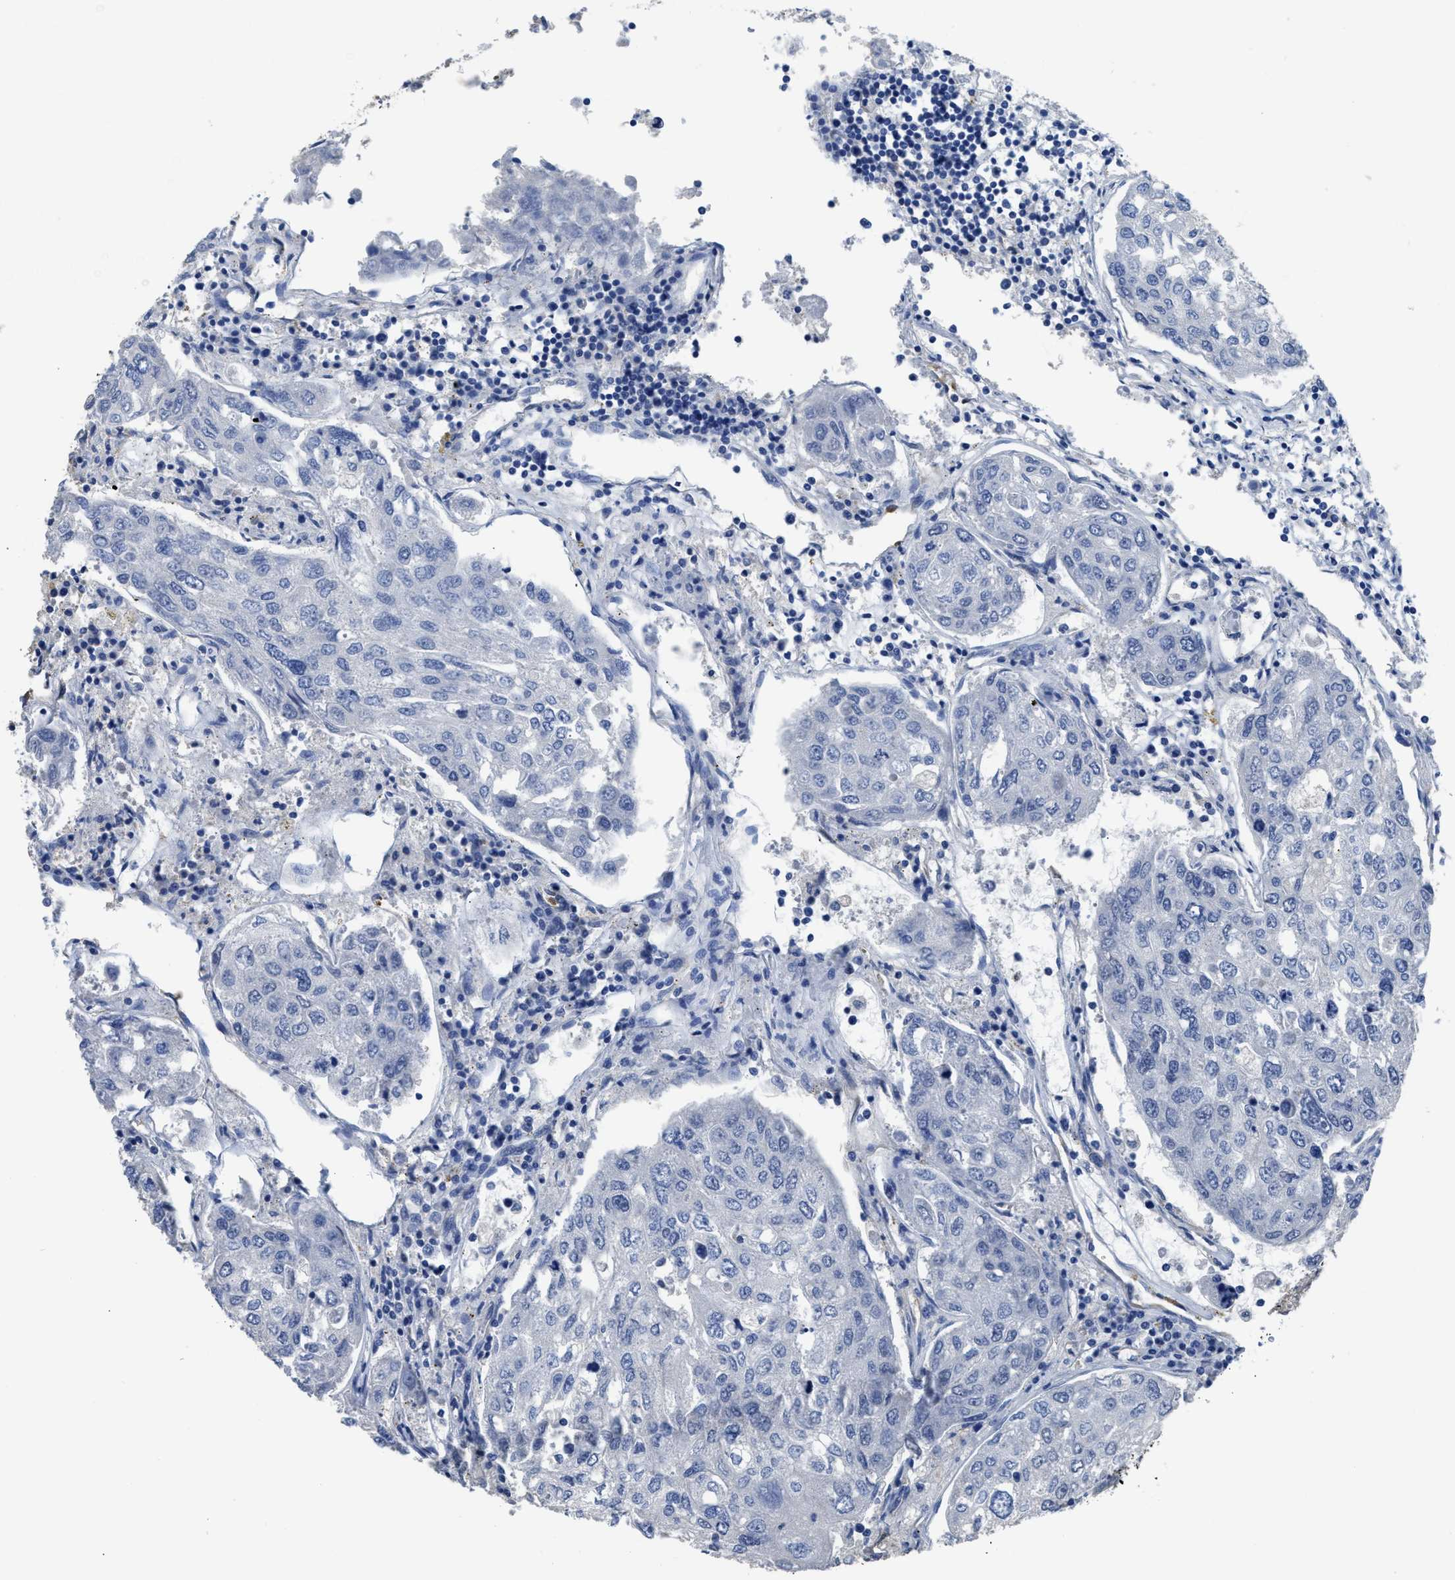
{"staining": {"intensity": "negative", "quantity": "none", "location": "none"}, "tissue": "urothelial cancer", "cell_type": "Tumor cells", "image_type": "cancer", "snomed": [{"axis": "morphology", "description": "Urothelial carcinoma, High grade"}, {"axis": "topography", "description": "Lymph node"}, {"axis": "topography", "description": "Urinary bladder"}], "caption": "Urothelial cancer was stained to show a protein in brown. There is no significant expression in tumor cells. (Stains: DAB (3,3'-diaminobenzidine) immunohistochemistry with hematoxylin counter stain, Microscopy: brightfield microscopy at high magnification).", "gene": "ZSWIM5", "patient": {"sex": "male", "age": 51}}